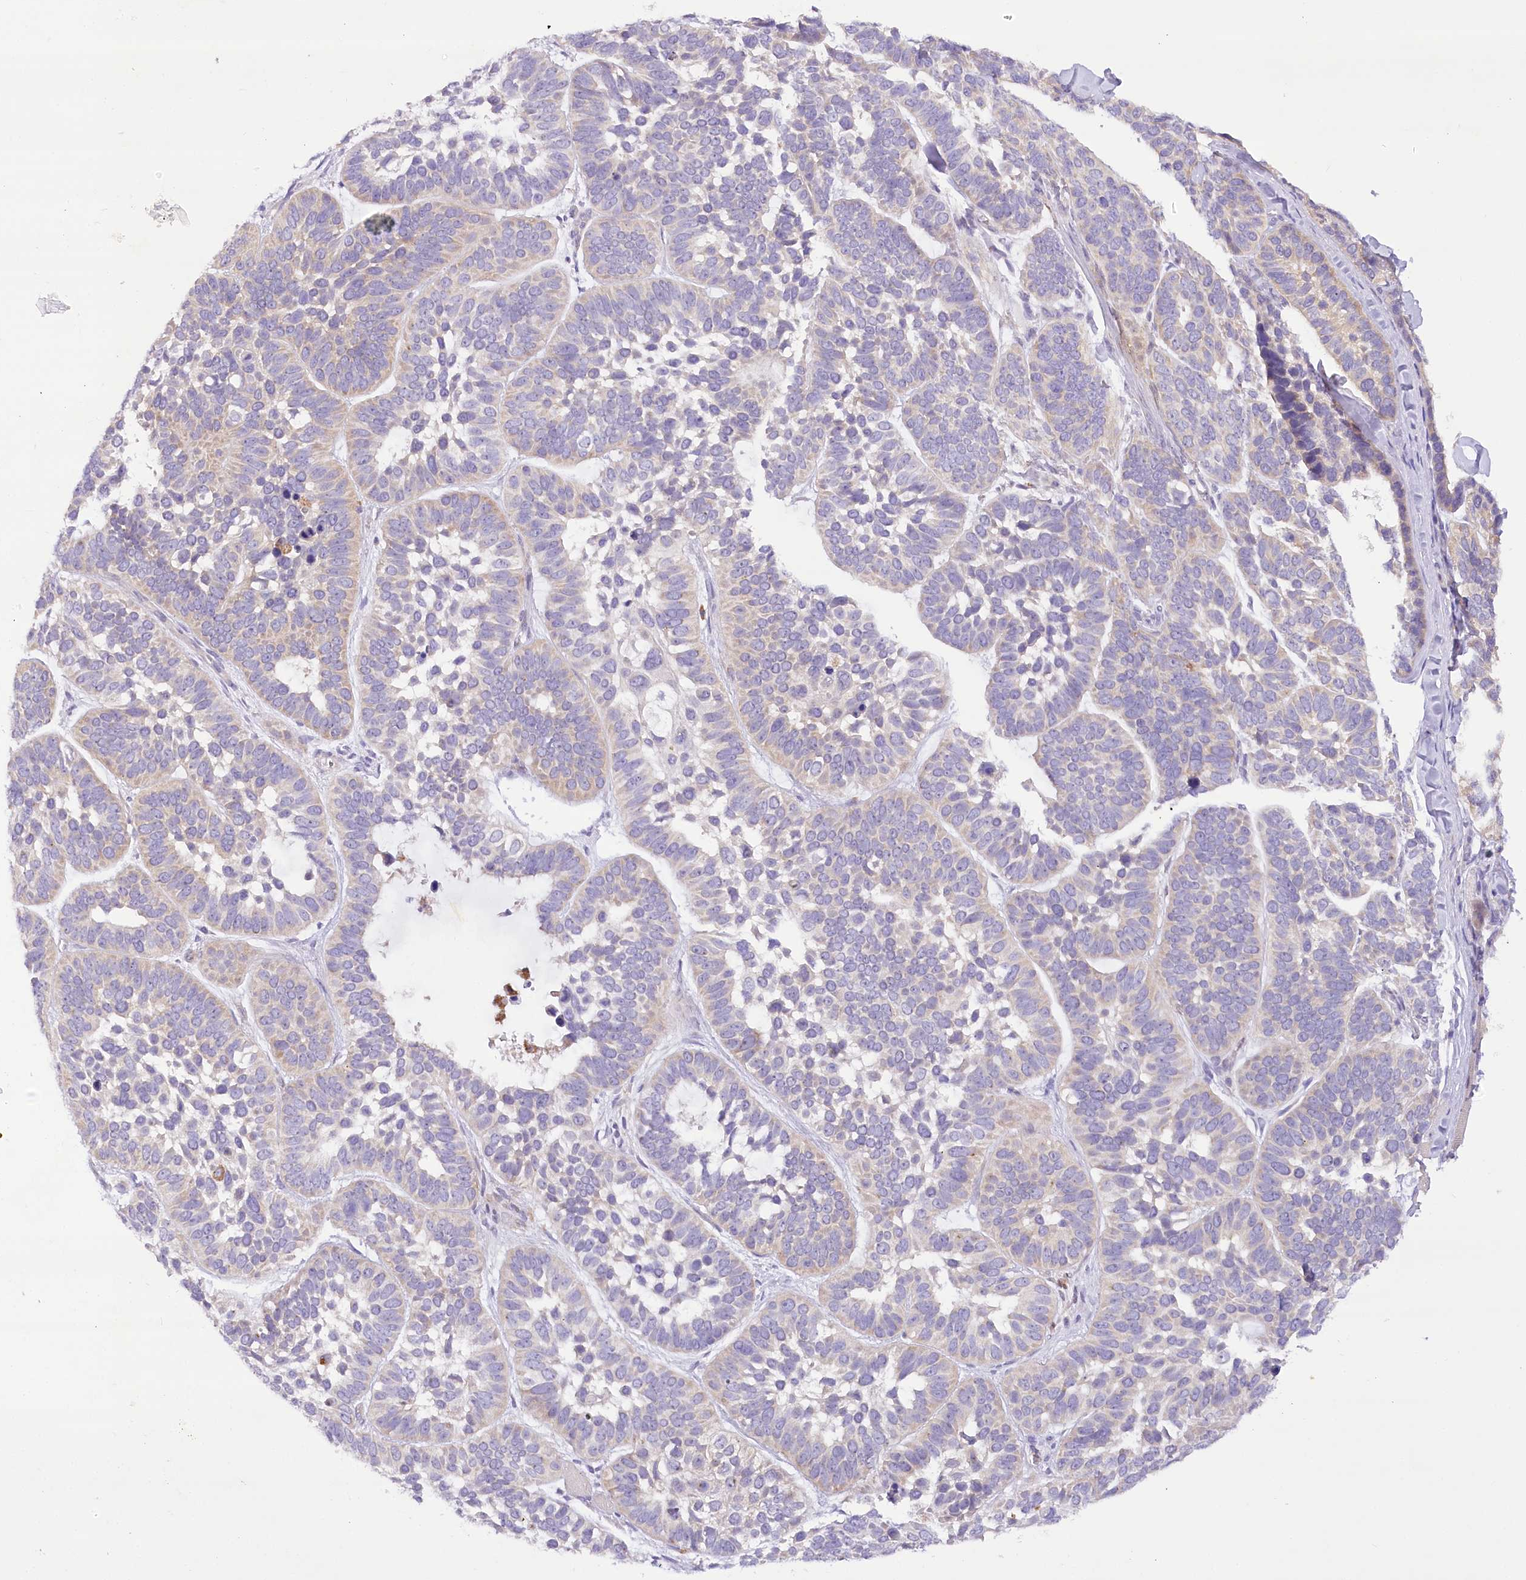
{"staining": {"intensity": "negative", "quantity": "none", "location": "none"}, "tissue": "skin cancer", "cell_type": "Tumor cells", "image_type": "cancer", "snomed": [{"axis": "morphology", "description": "Basal cell carcinoma"}, {"axis": "topography", "description": "Skin"}], "caption": "High power microscopy image of an IHC photomicrograph of skin cancer (basal cell carcinoma), revealing no significant staining in tumor cells.", "gene": "DCUN1D1", "patient": {"sex": "male", "age": 62}}